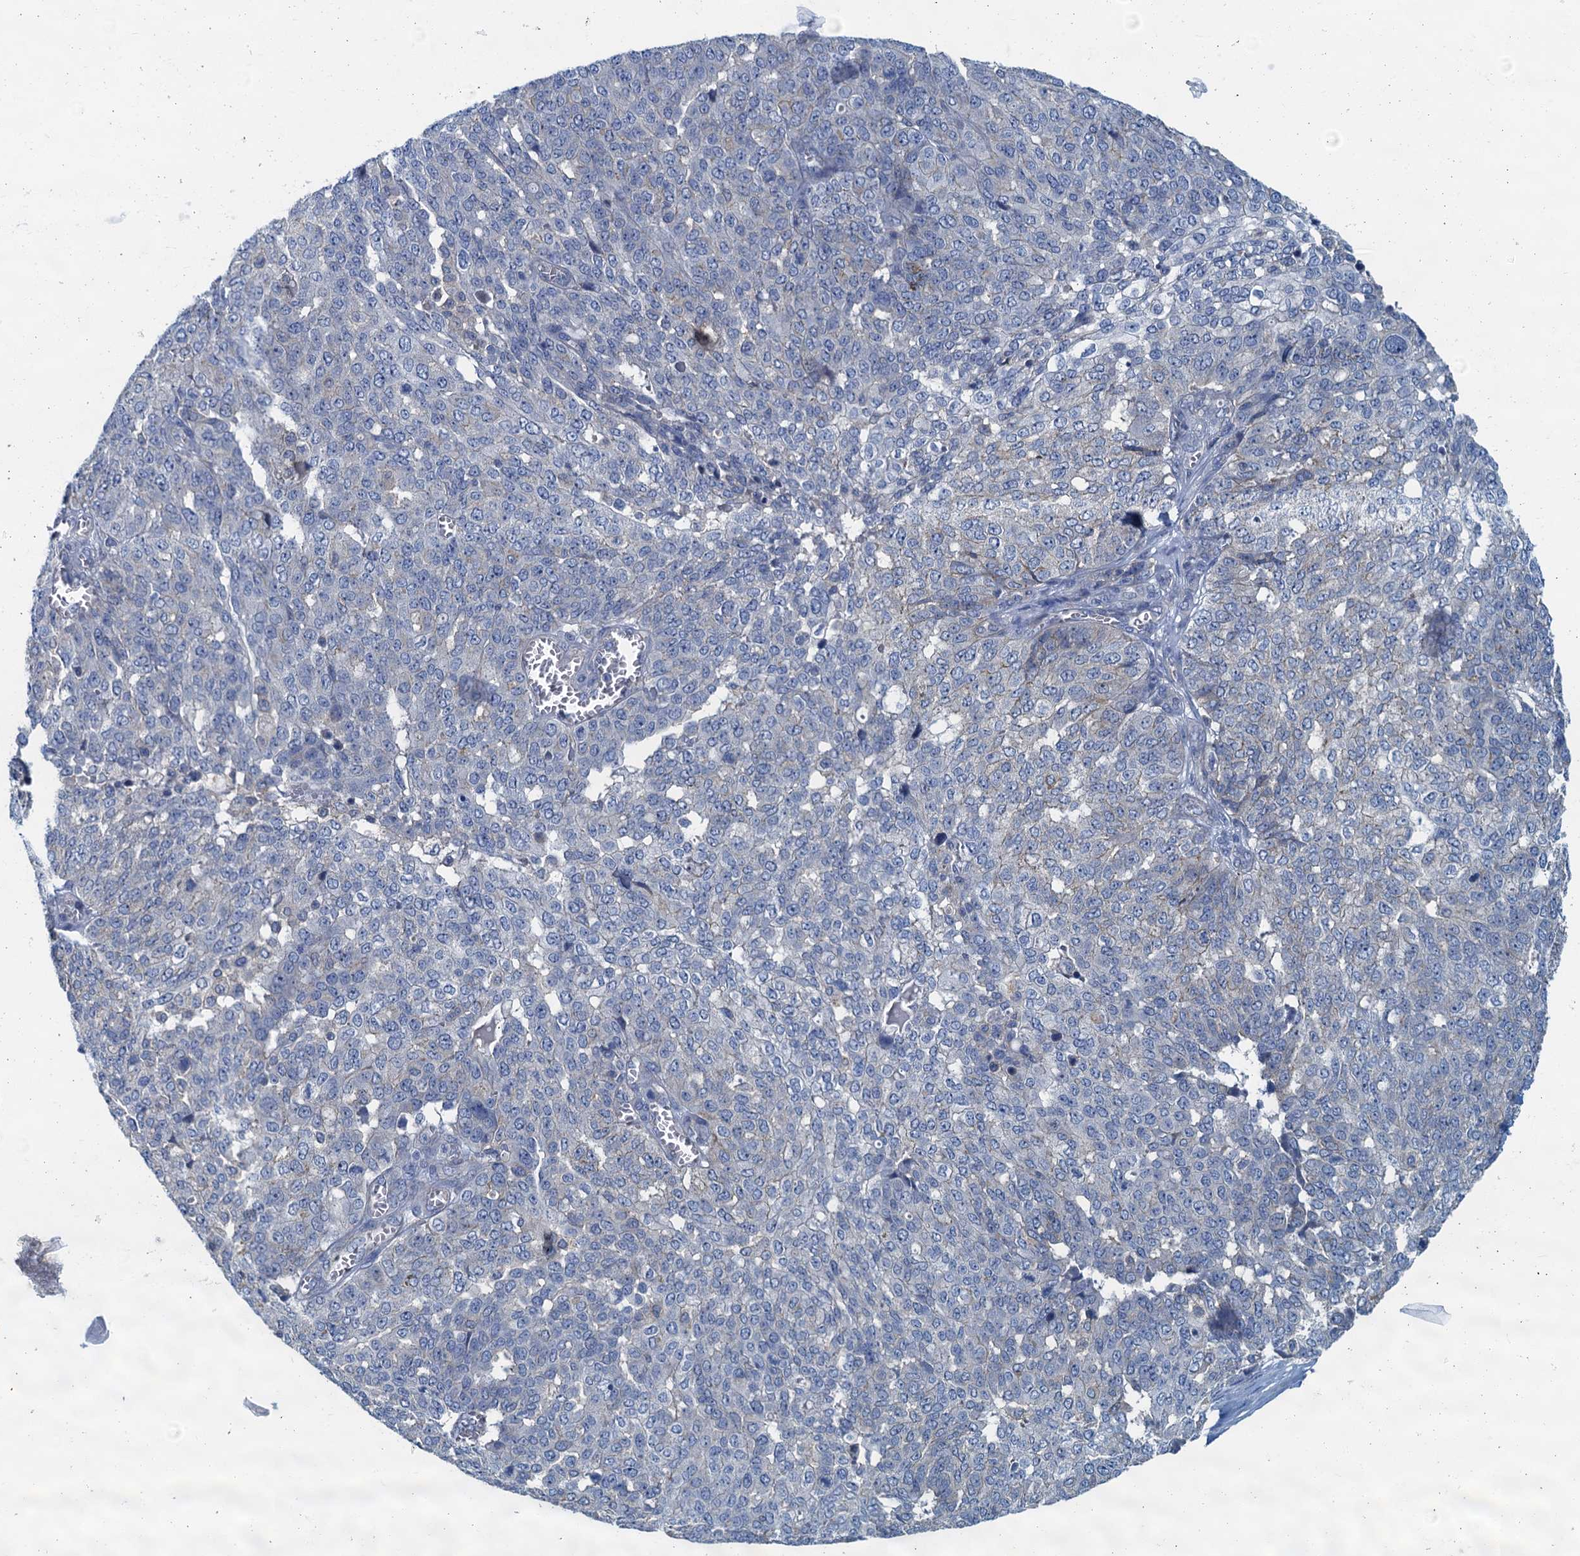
{"staining": {"intensity": "negative", "quantity": "none", "location": "none"}, "tissue": "ovarian cancer", "cell_type": "Tumor cells", "image_type": "cancer", "snomed": [{"axis": "morphology", "description": "Cystadenocarcinoma, serous, NOS"}, {"axis": "topography", "description": "Soft tissue"}, {"axis": "topography", "description": "Ovary"}], "caption": "There is no significant expression in tumor cells of ovarian serous cystadenocarcinoma.", "gene": "THAP10", "patient": {"sex": "female", "age": 57}}